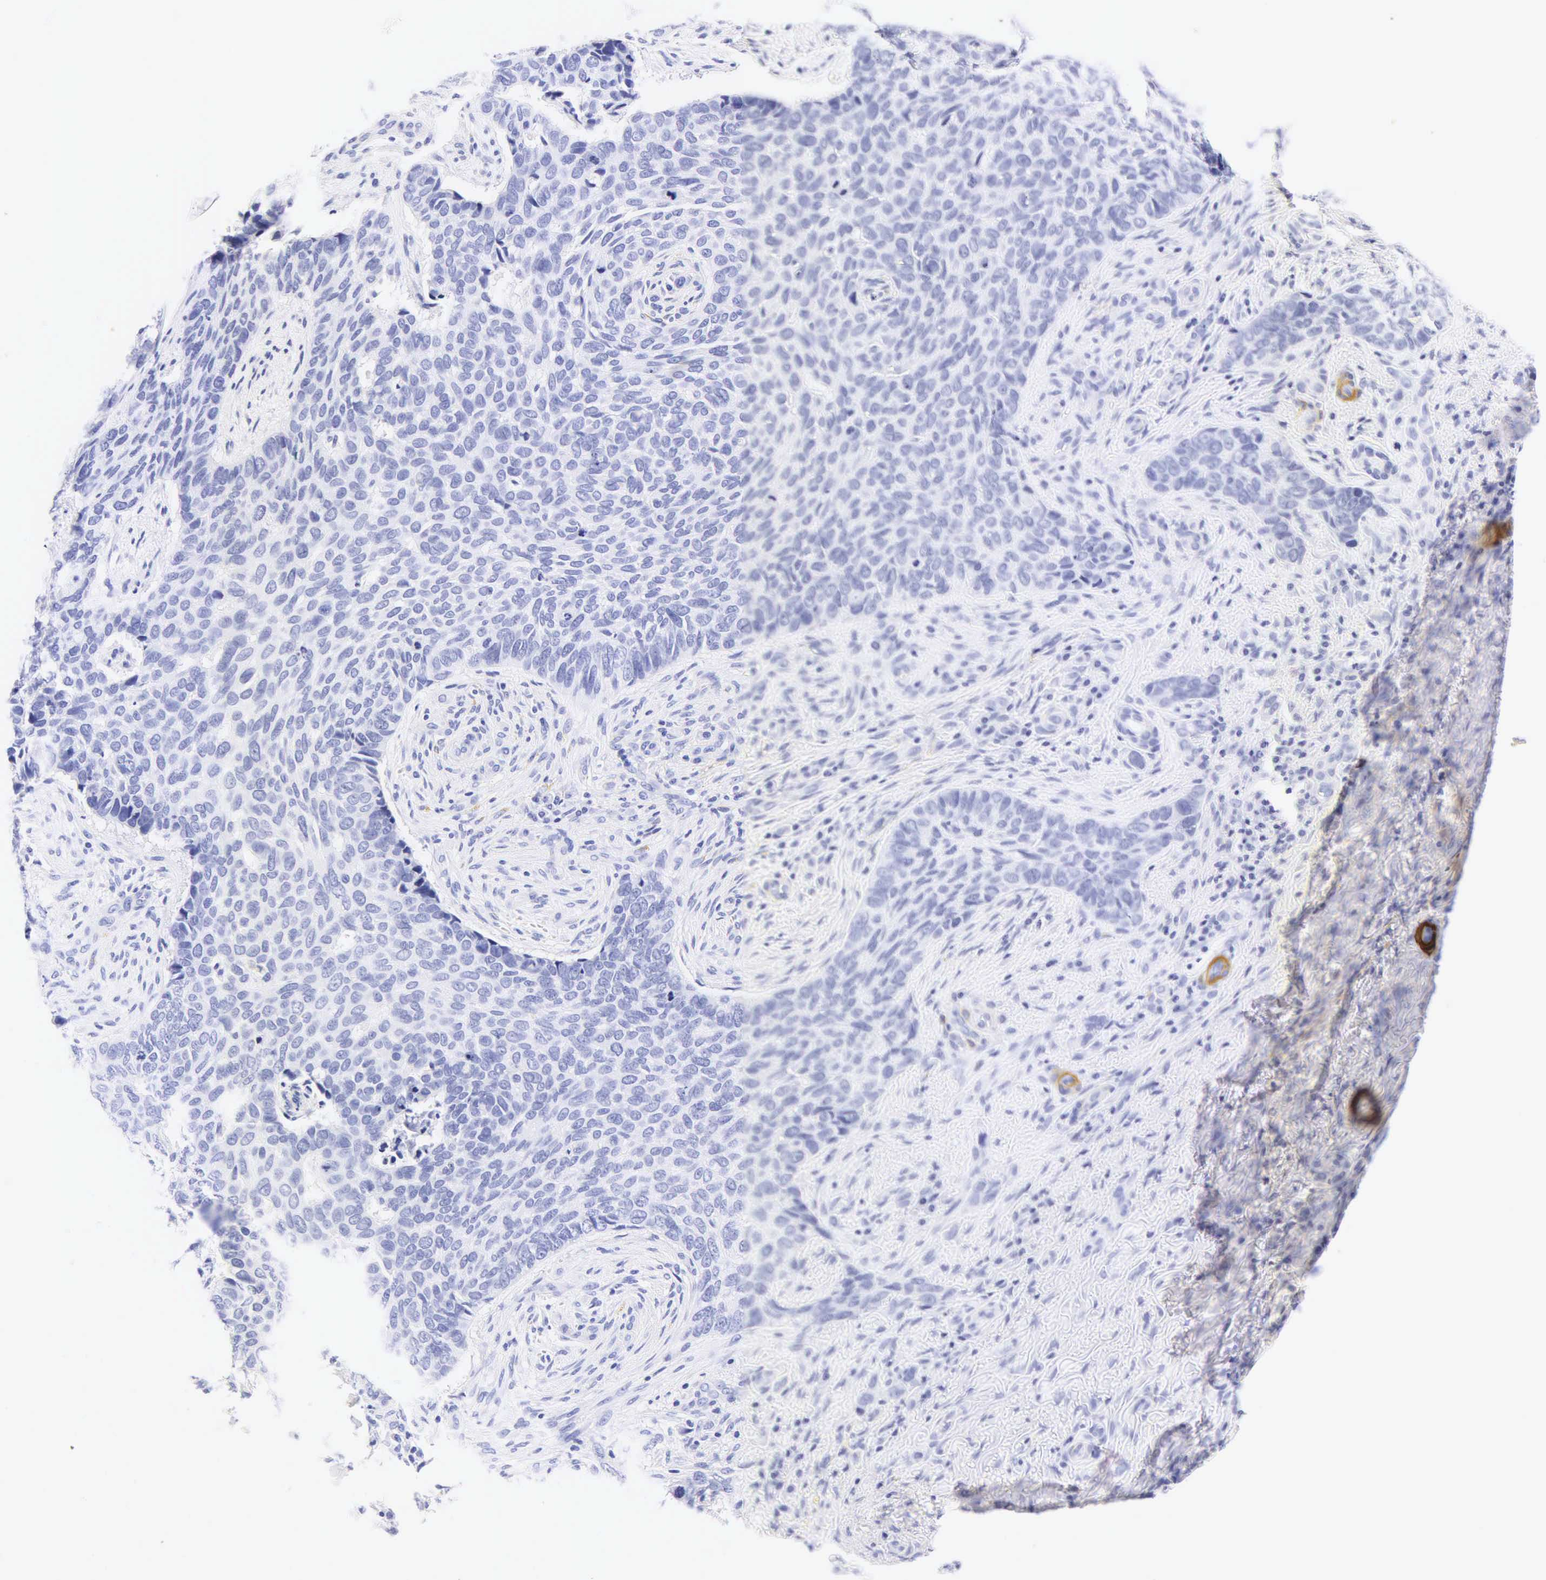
{"staining": {"intensity": "negative", "quantity": "none", "location": "none"}, "tissue": "skin cancer", "cell_type": "Tumor cells", "image_type": "cancer", "snomed": [{"axis": "morphology", "description": "Basal cell carcinoma"}, {"axis": "topography", "description": "Skin"}], "caption": "Human basal cell carcinoma (skin) stained for a protein using immunohistochemistry (IHC) exhibits no expression in tumor cells.", "gene": "CALD1", "patient": {"sex": "male", "age": 81}}